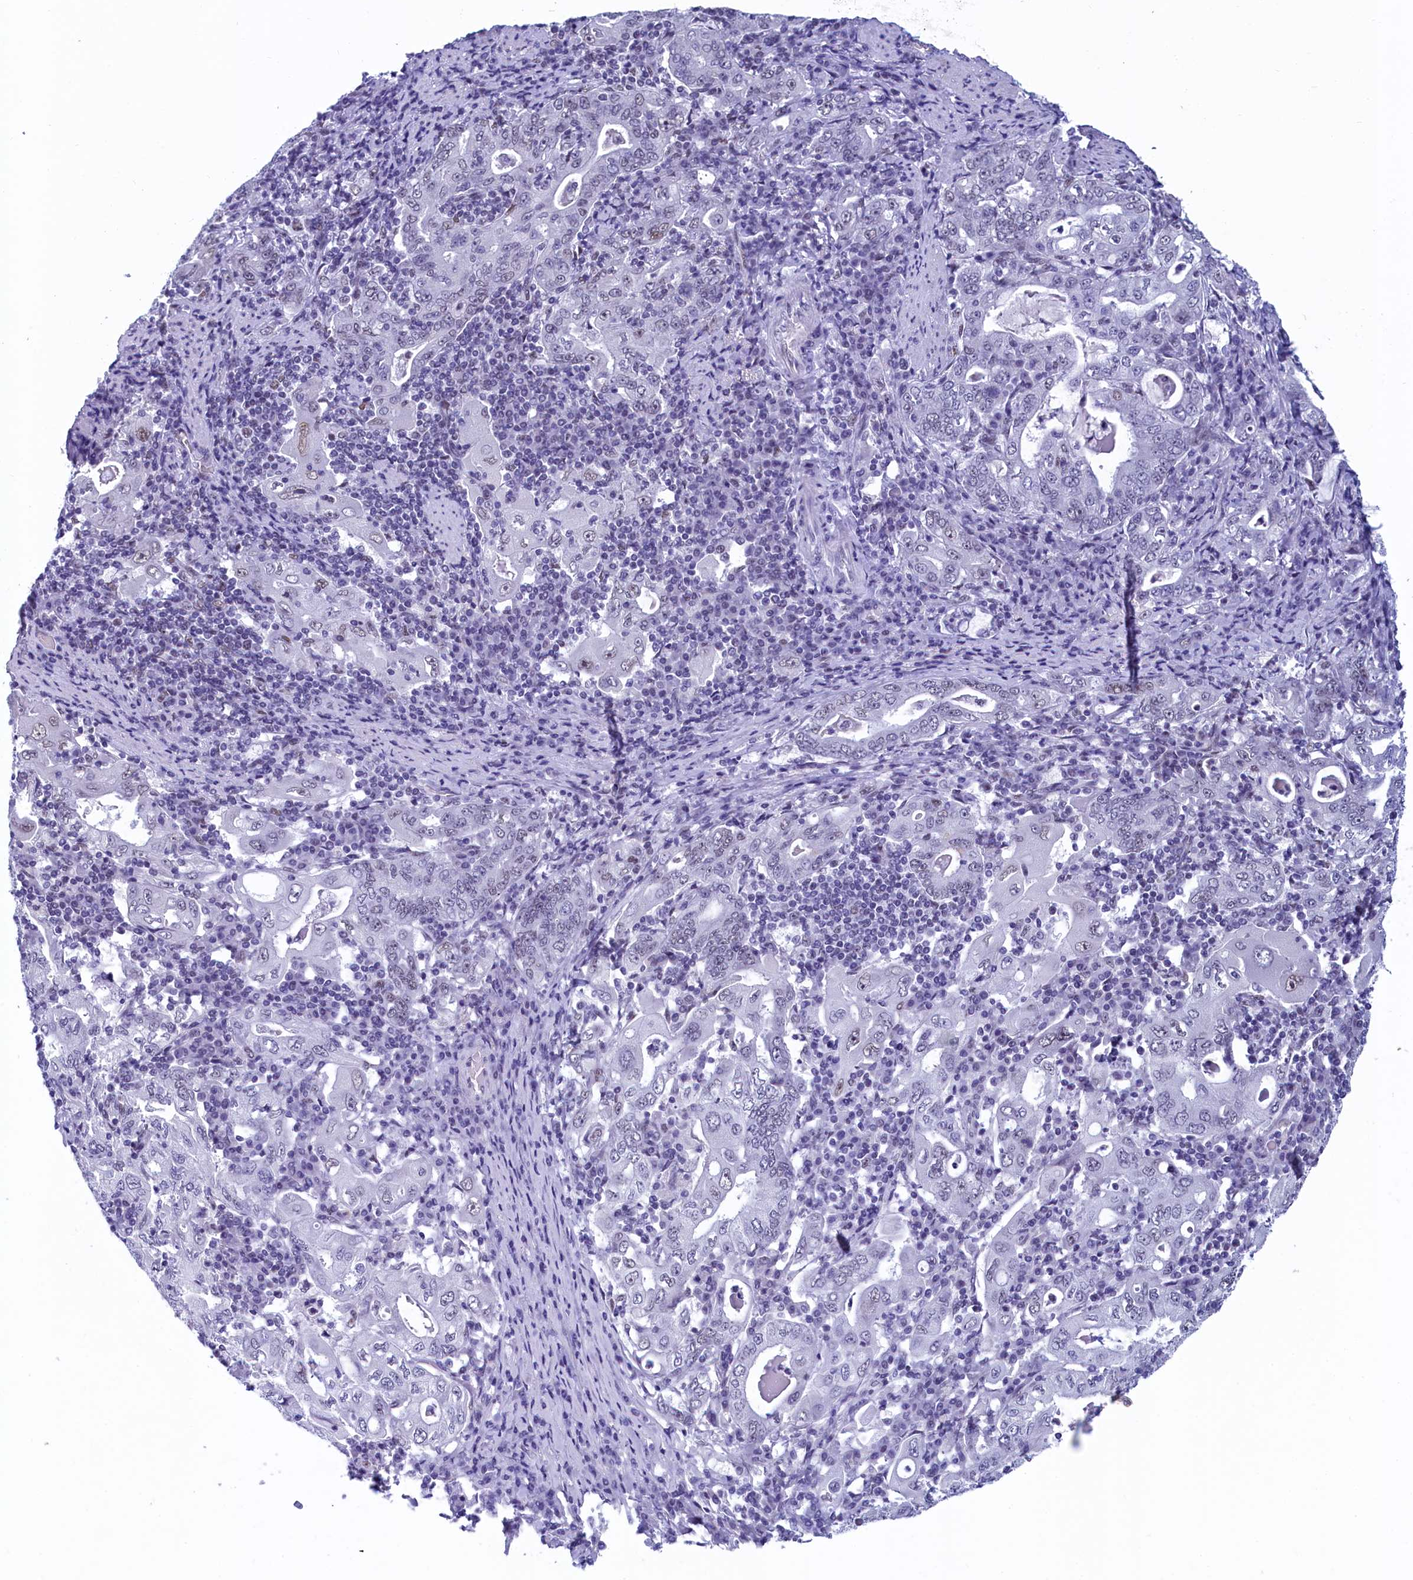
{"staining": {"intensity": "negative", "quantity": "none", "location": "none"}, "tissue": "stomach cancer", "cell_type": "Tumor cells", "image_type": "cancer", "snomed": [{"axis": "morphology", "description": "Normal tissue, NOS"}, {"axis": "morphology", "description": "Adenocarcinoma, NOS"}, {"axis": "topography", "description": "Esophagus"}, {"axis": "topography", "description": "Stomach, upper"}, {"axis": "topography", "description": "Peripheral nerve tissue"}], "caption": "A high-resolution photomicrograph shows immunohistochemistry (IHC) staining of stomach cancer, which shows no significant expression in tumor cells. The staining was performed using DAB (3,3'-diaminobenzidine) to visualize the protein expression in brown, while the nuclei were stained in blue with hematoxylin (Magnification: 20x).", "gene": "SUGP2", "patient": {"sex": "male", "age": 62}}